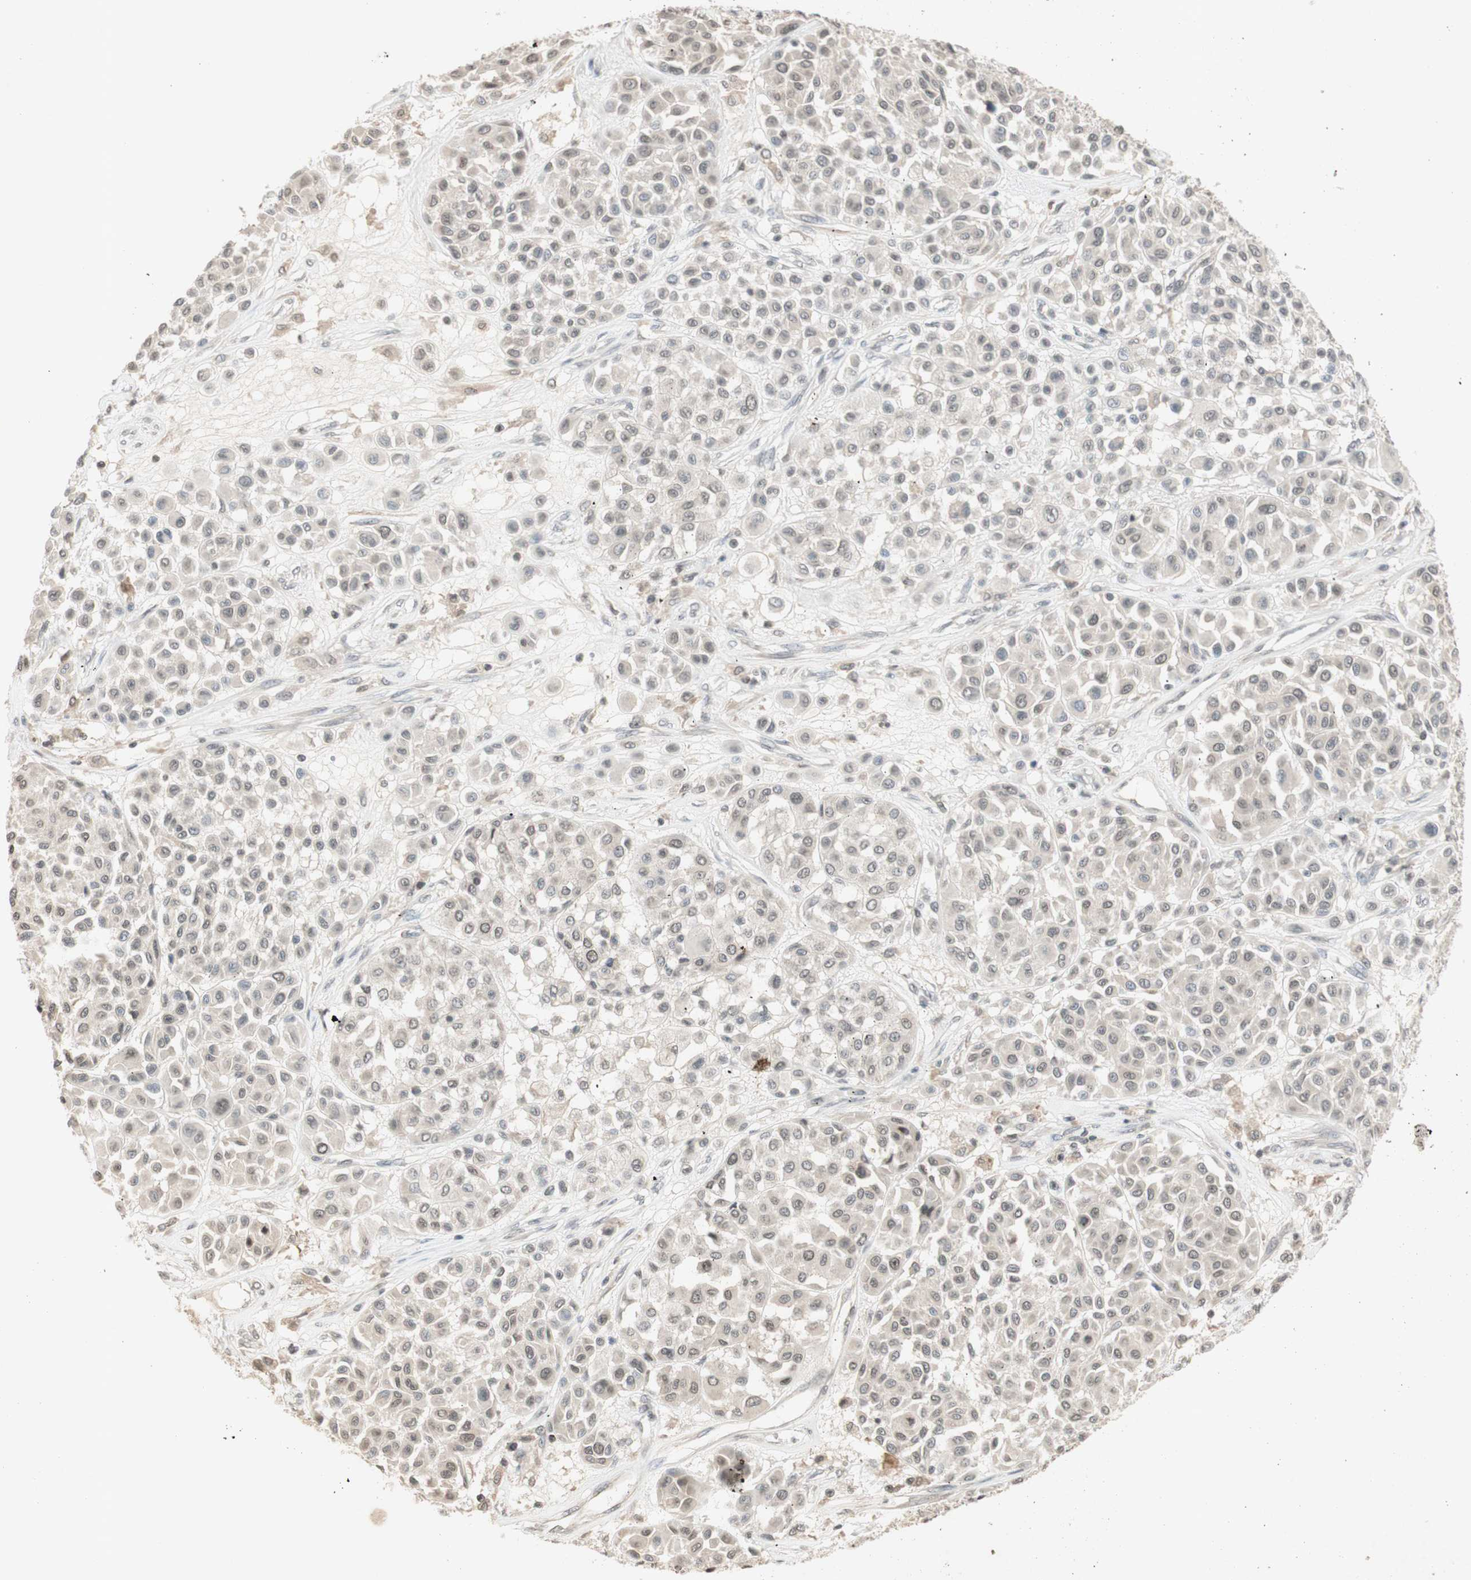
{"staining": {"intensity": "negative", "quantity": "none", "location": "none"}, "tissue": "melanoma", "cell_type": "Tumor cells", "image_type": "cancer", "snomed": [{"axis": "morphology", "description": "Malignant melanoma, Metastatic site"}, {"axis": "topography", "description": "Soft tissue"}], "caption": "DAB immunohistochemical staining of malignant melanoma (metastatic site) exhibits no significant expression in tumor cells.", "gene": "GLI1", "patient": {"sex": "male", "age": 41}}